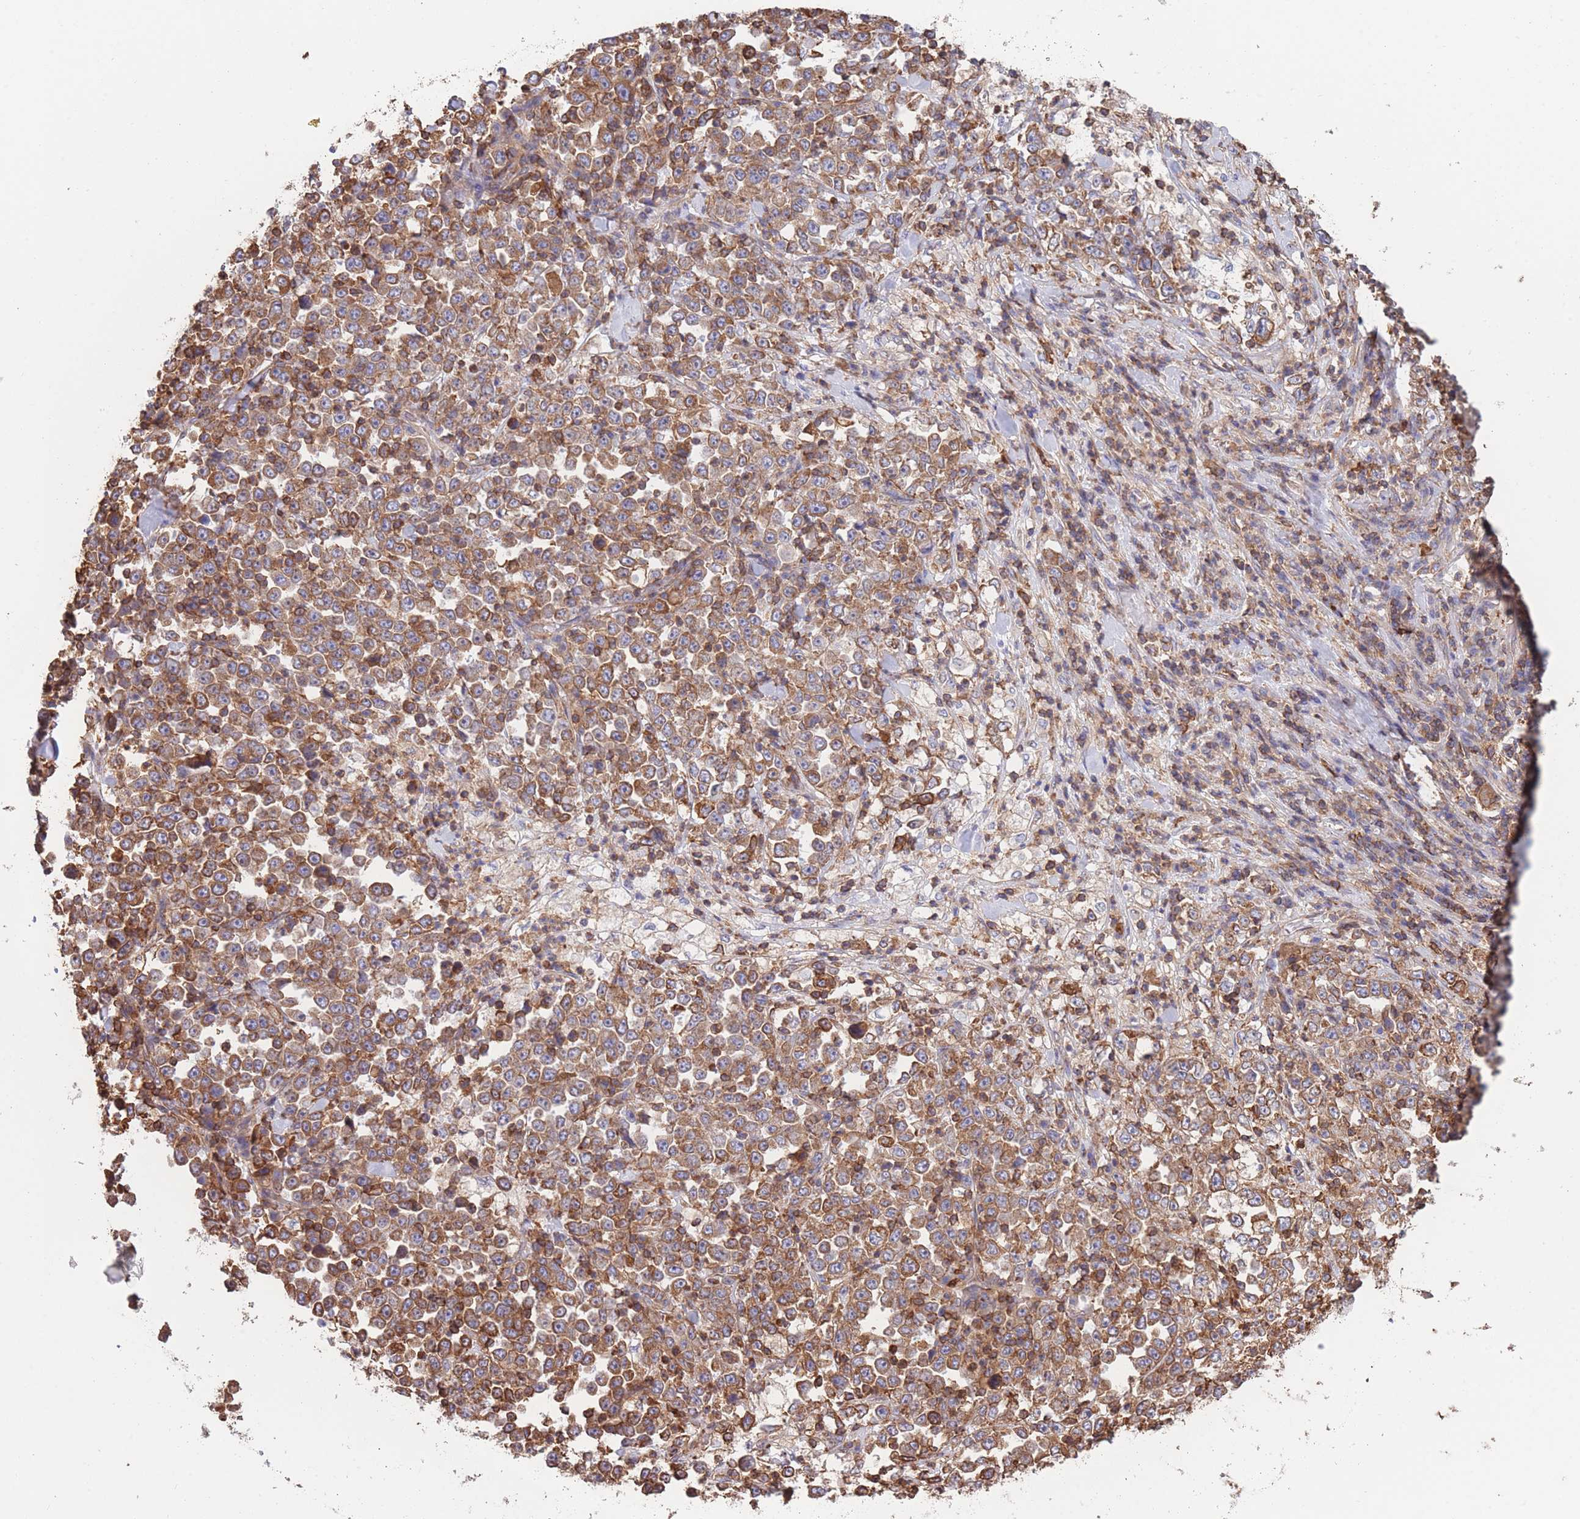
{"staining": {"intensity": "moderate", "quantity": ">75%", "location": "cytoplasmic/membranous"}, "tissue": "stomach cancer", "cell_type": "Tumor cells", "image_type": "cancer", "snomed": [{"axis": "morphology", "description": "Normal tissue, NOS"}, {"axis": "morphology", "description": "Adenocarcinoma, NOS"}, {"axis": "topography", "description": "Stomach, upper"}, {"axis": "topography", "description": "Stomach"}], "caption": "This histopathology image shows immunohistochemistry staining of stomach adenocarcinoma, with medium moderate cytoplasmic/membranous expression in approximately >75% of tumor cells.", "gene": "LRRN4CL", "patient": {"sex": "male", "age": 59}}